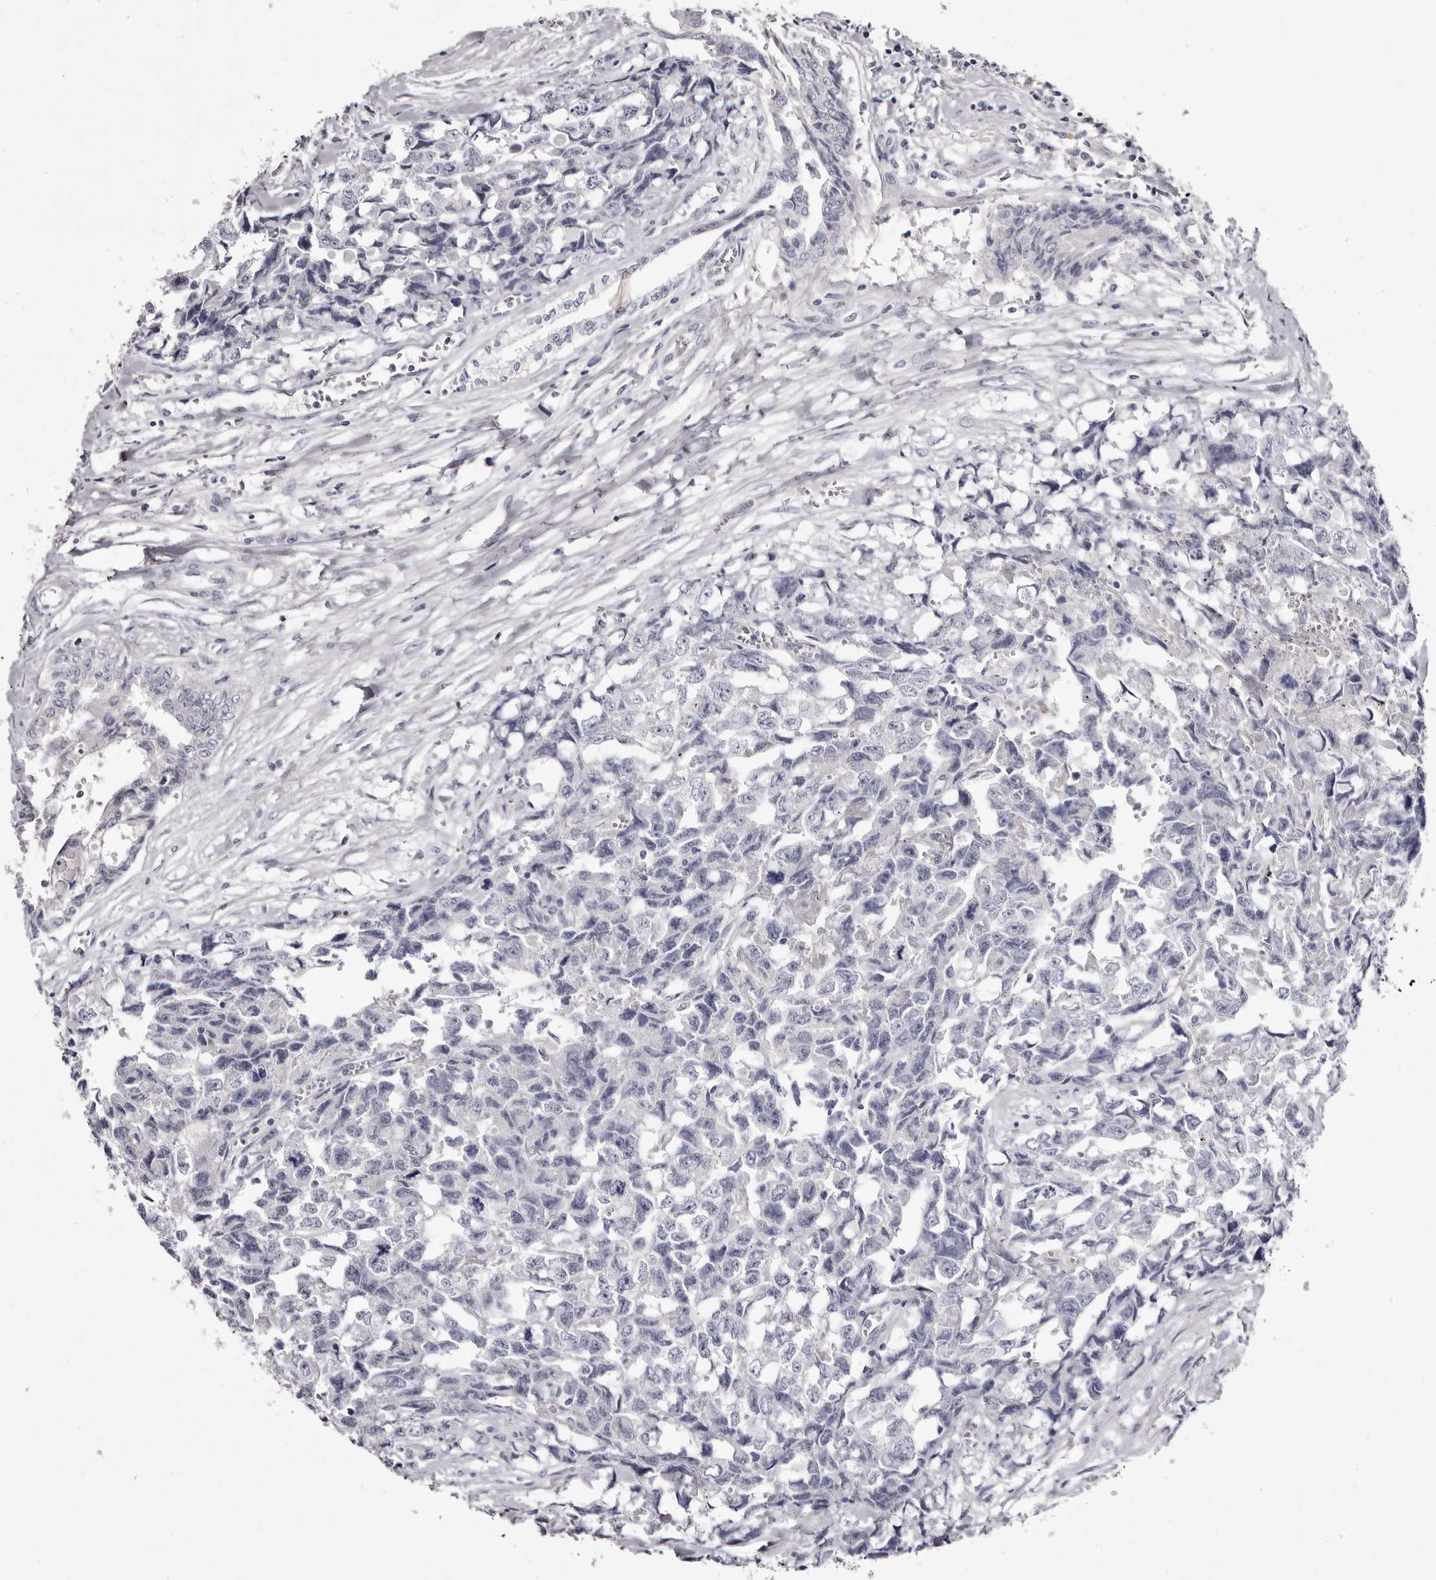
{"staining": {"intensity": "negative", "quantity": "none", "location": "none"}, "tissue": "testis cancer", "cell_type": "Tumor cells", "image_type": "cancer", "snomed": [{"axis": "morphology", "description": "Carcinoma, Embryonal, NOS"}, {"axis": "topography", "description": "Testis"}], "caption": "DAB immunohistochemical staining of testis cancer reveals no significant positivity in tumor cells.", "gene": "CA6", "patient": {"sex": "male", "age": 31}}